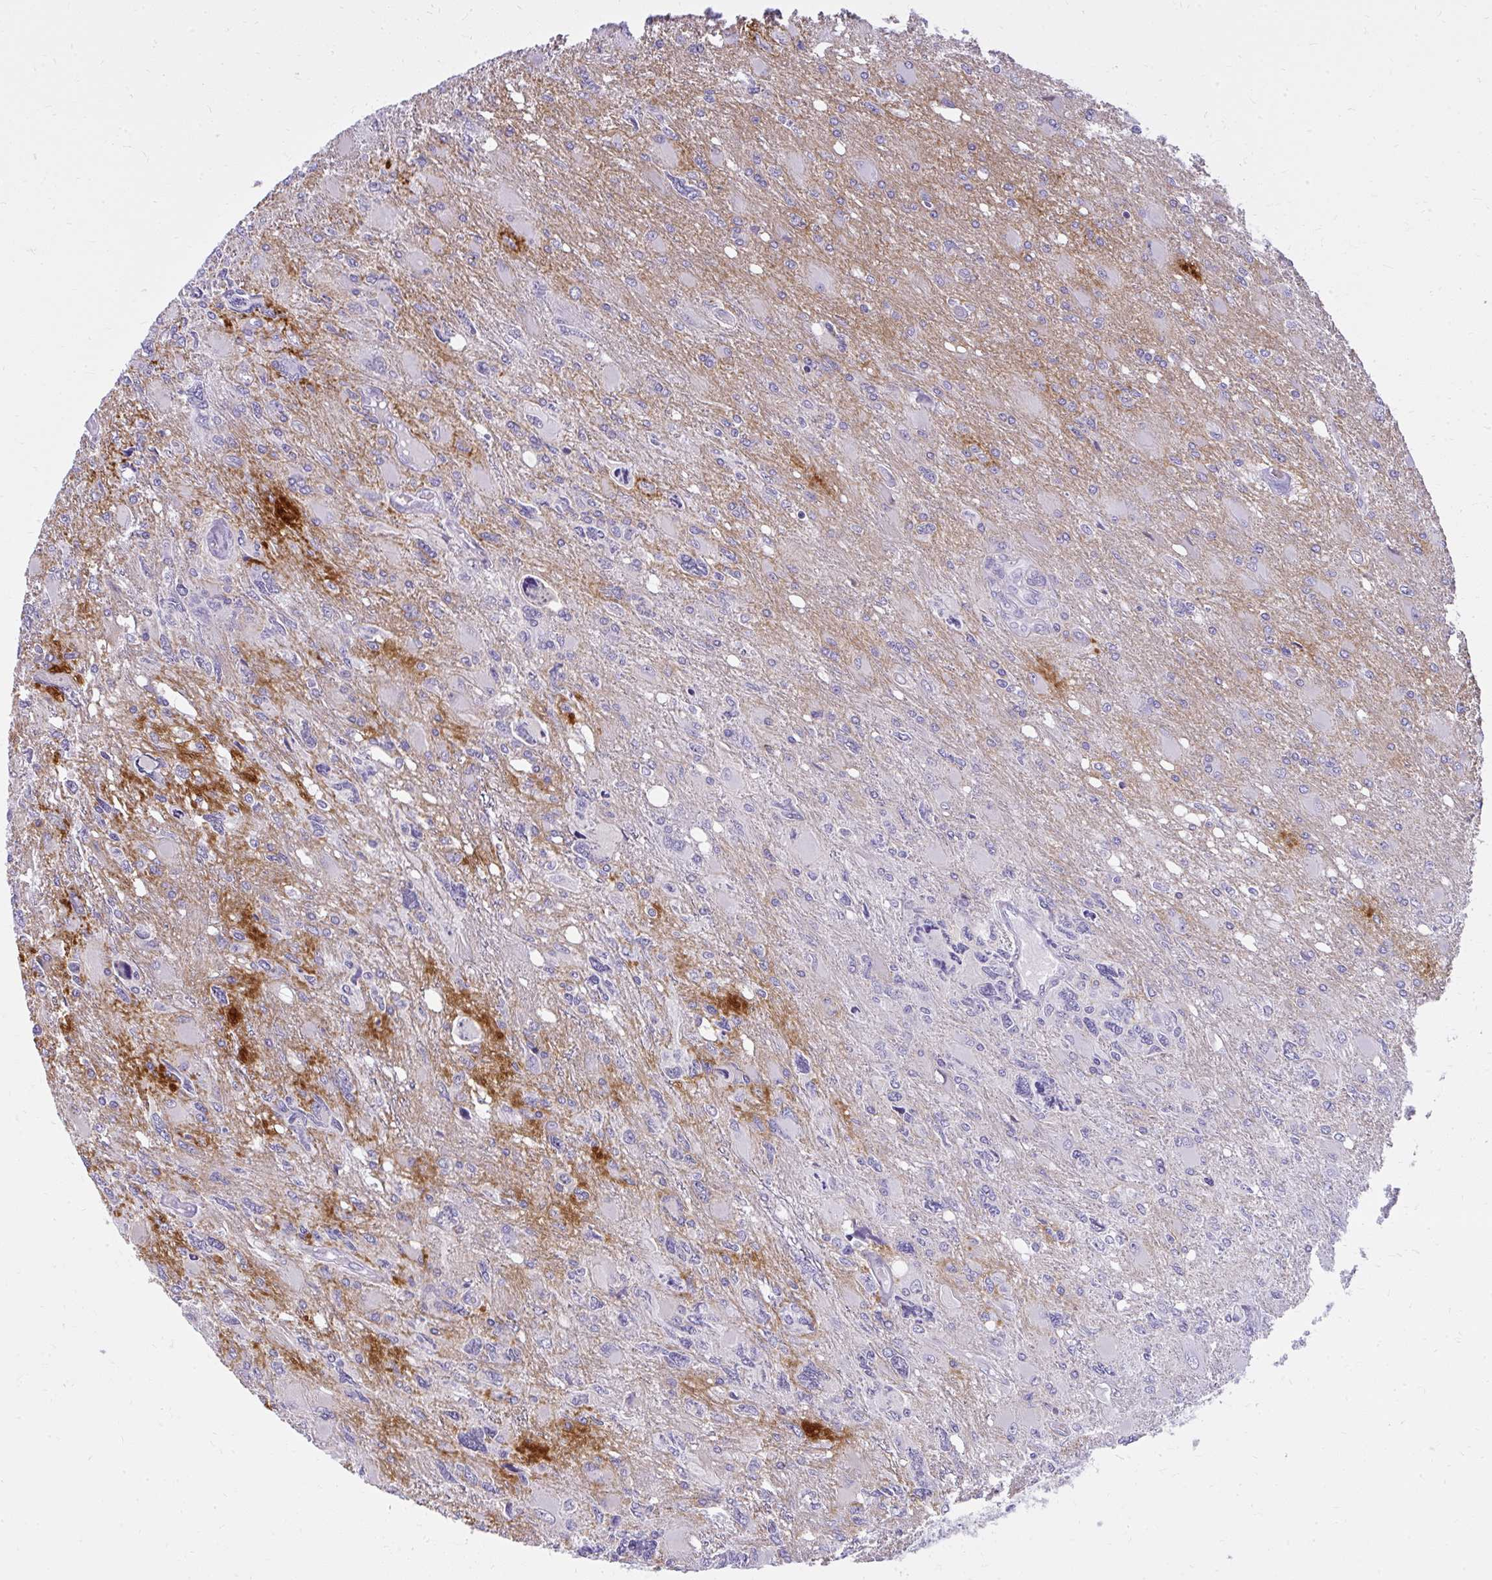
{"staining": {"intensity": "negative", "quantity": "none", "location": "none"}, "tissue": "glioma", "cell_type": "Tumor cells", "image_type": "cancer", "snomed": [{"axis": "morphology", "description": "Glioma, malignant, High grade"}, {"axis": "topography", "description": "Brain"}], "caption": "This is an IHC photomicrograph of human malignant high-grade glioma. There is no staining in tumor cells.", "gene": "PRAP1", "patient": {"sex": "male", "age": 67}}